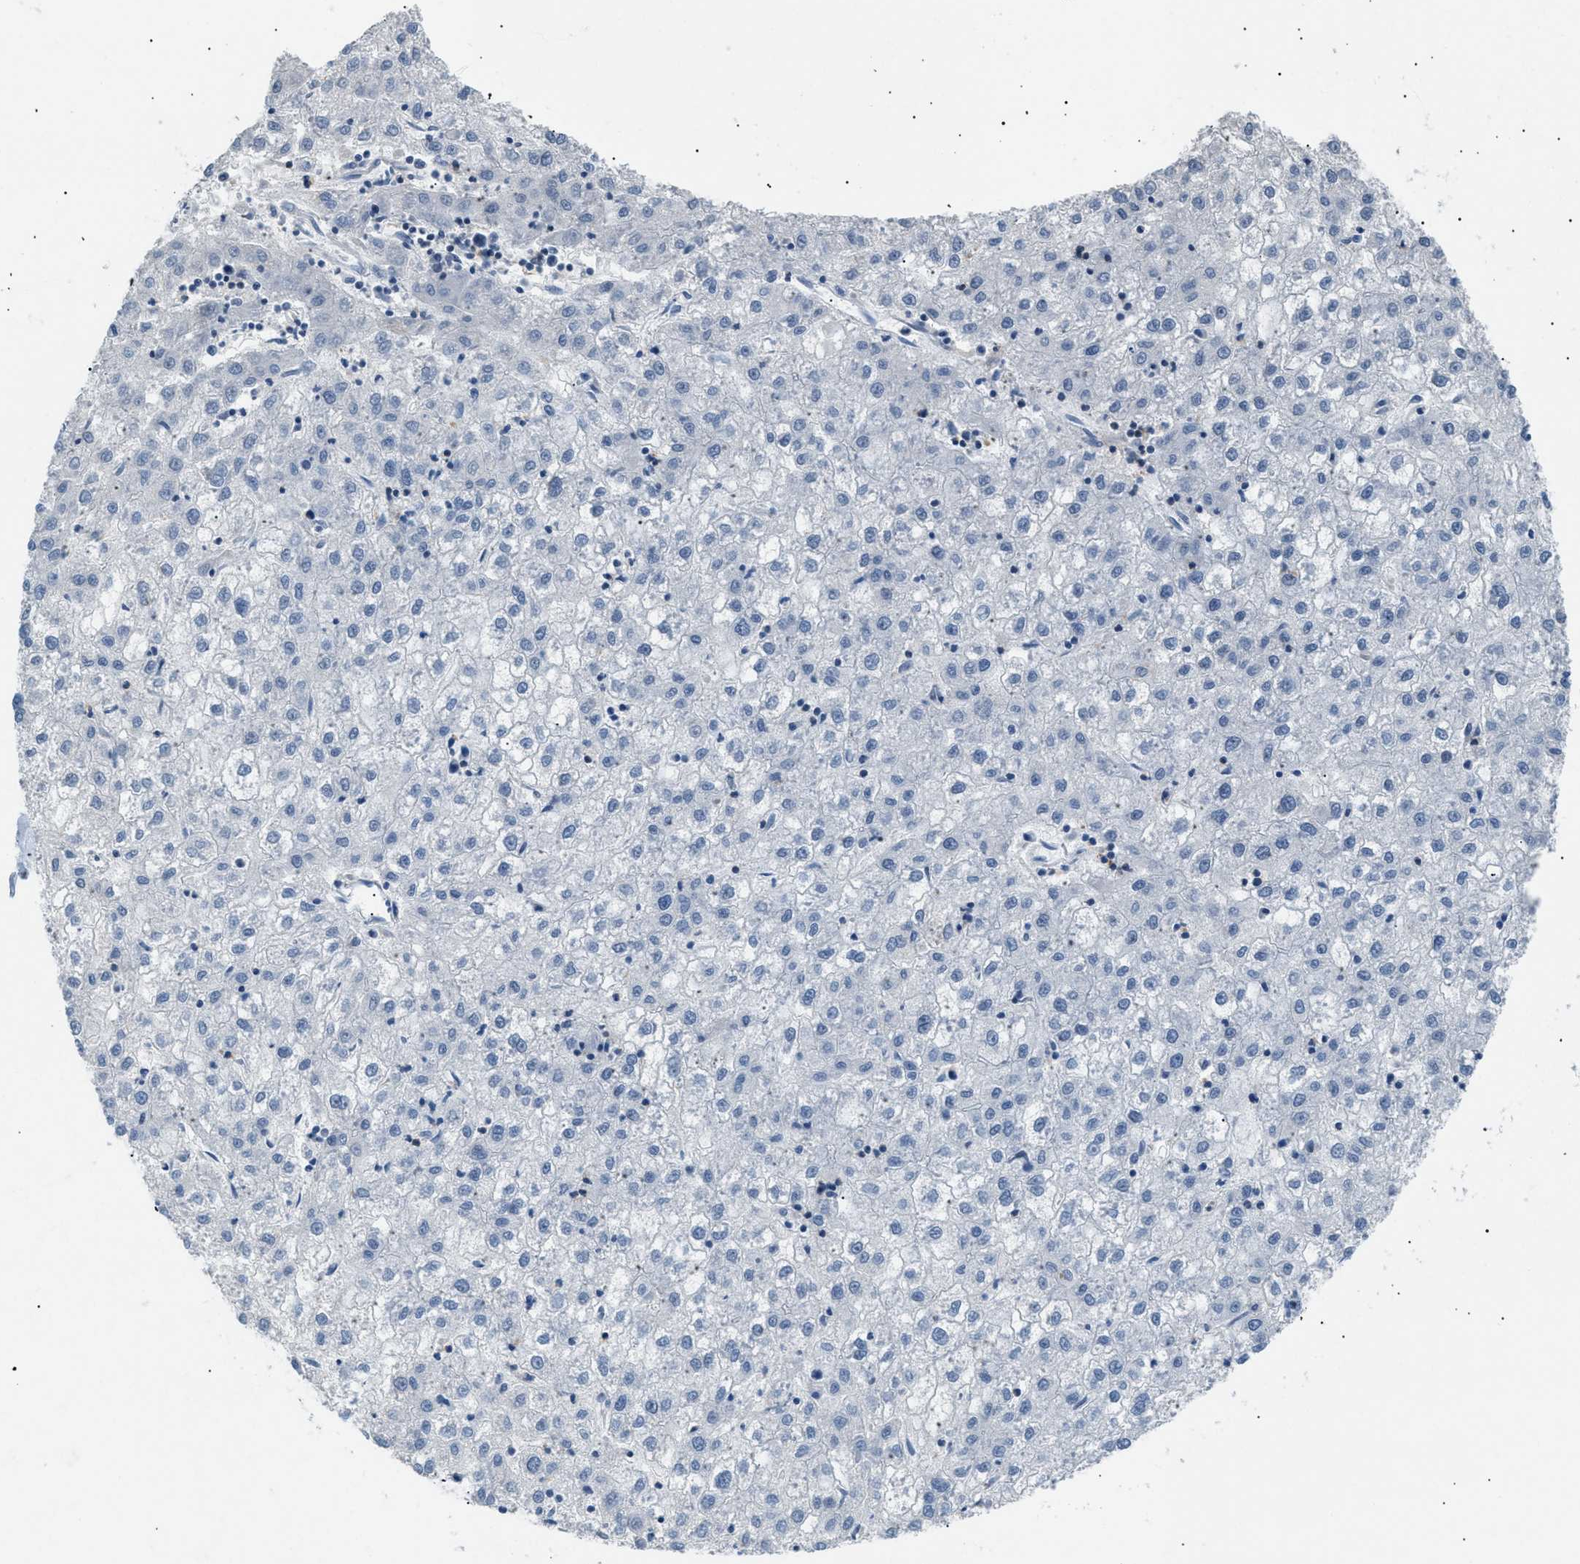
{"staining": {"intensity": "negative", "quantity": "none", "location": "none"}, "tissue": "liver cancer", "cell_type": "Tumor cells", "image_type": "cancer", "snomed": [{"axis": "morphology", "description": "Carcinoma, Hepatocellular, NOS"}, {"axis": "topography", "description": "Liver"}], "caption": "There is no significant positivity in tumor cells of liver cancer. The staining is performed using DAB brown chromogen with nuclei counter-stained in using hematoxylin.", "gene": "KCNC3", "patient": {"sex": "male", "age": 72}}